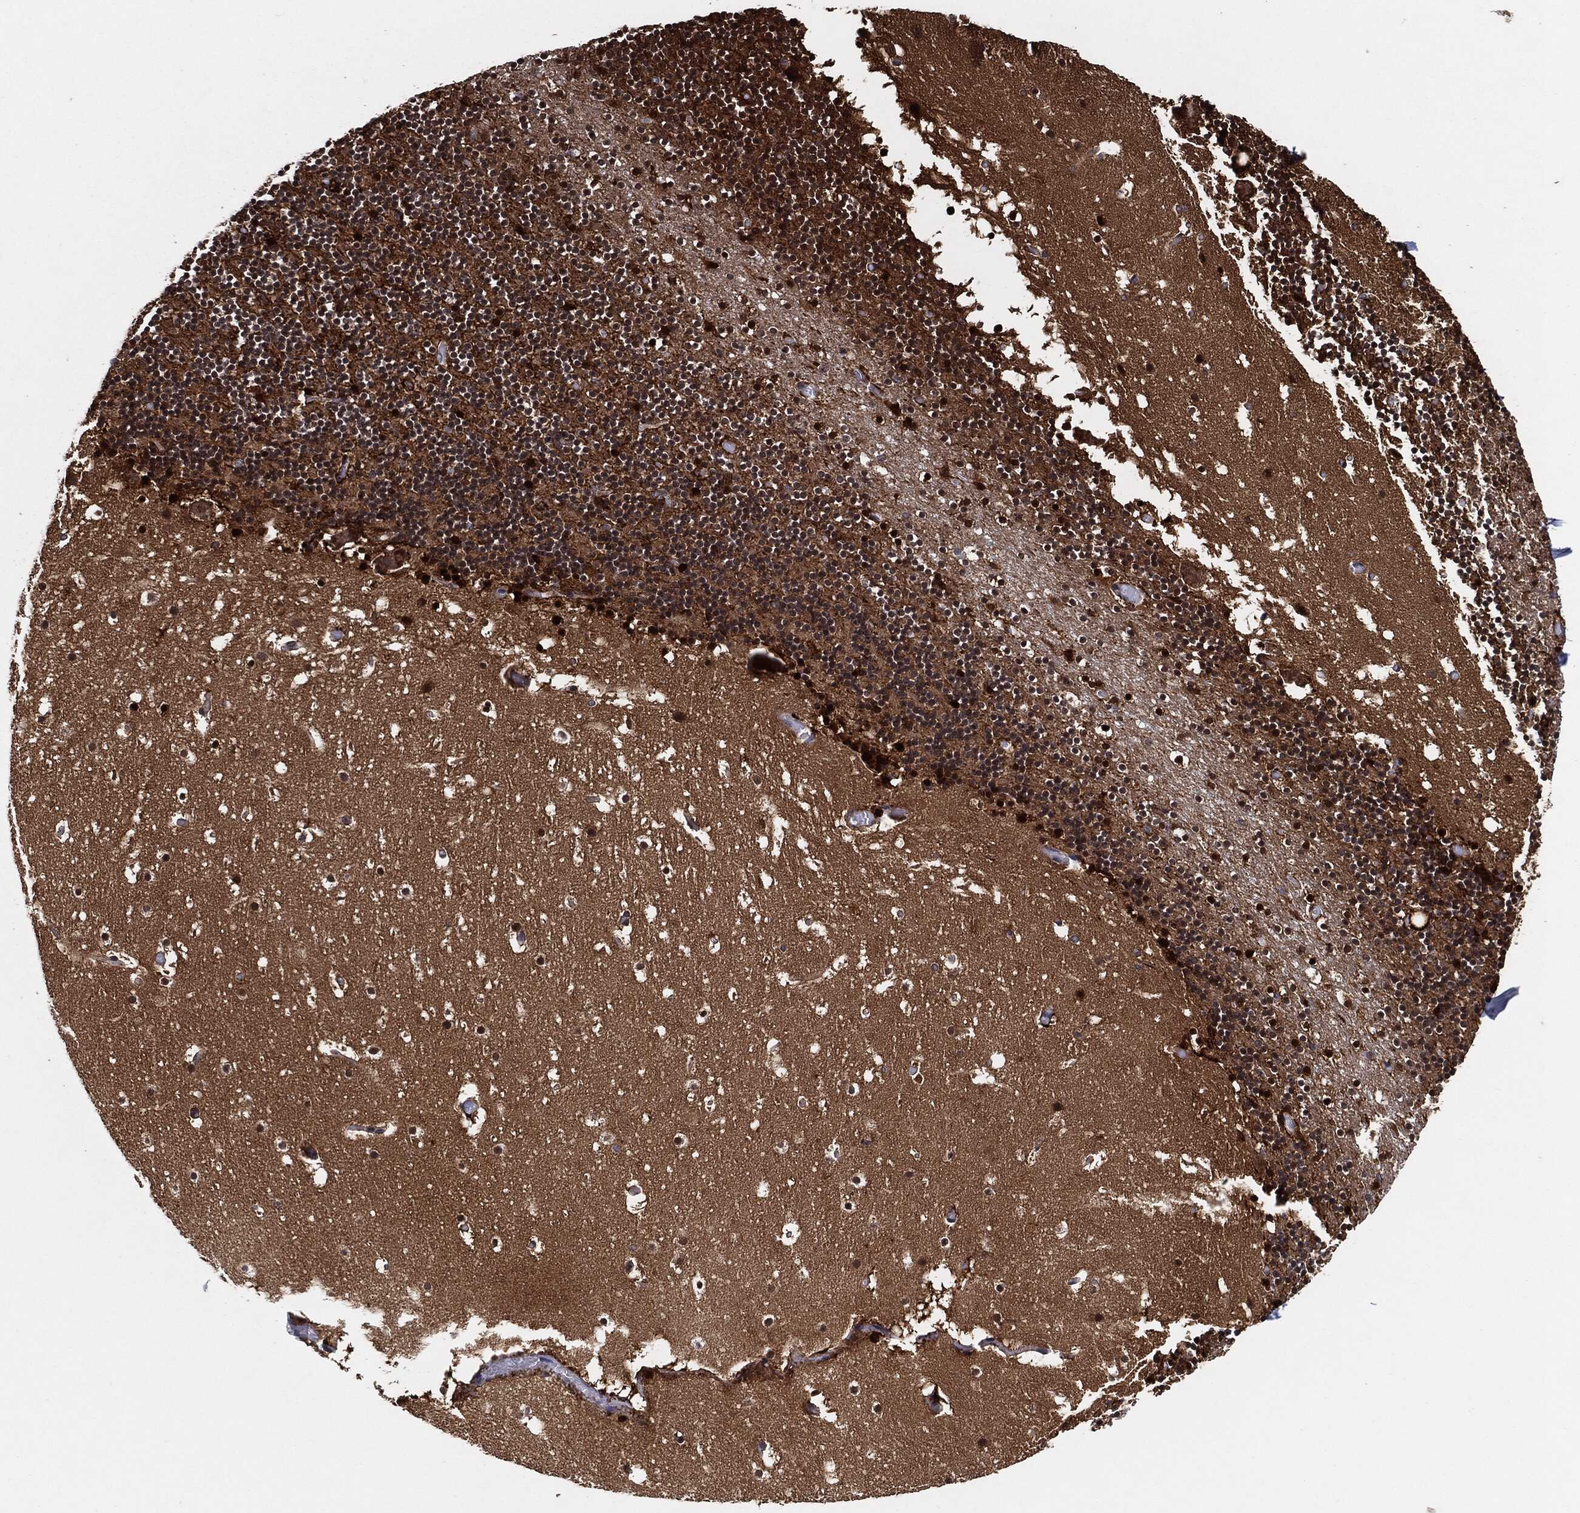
{"staining": {"intensity": "strong", "quantity": "<25%", "location": "nuclear"}, "tissue": "cerebellum", "cell_type": "Cells in granular layer", "image_type": "normal", "snomed": [{"axis": "morphology", "description": "Normal tissue, NOS"}, {"axis": "topography", "description": "Cerebellum"}], "caption": "This micrograph reveals IHC staining of unremarkable human cerebellum, with medium strong nuclear positivity in about <25% of cells in granular layer.", "gene": "BCAR1", "patient": {"sex": "male", "age": 37}}